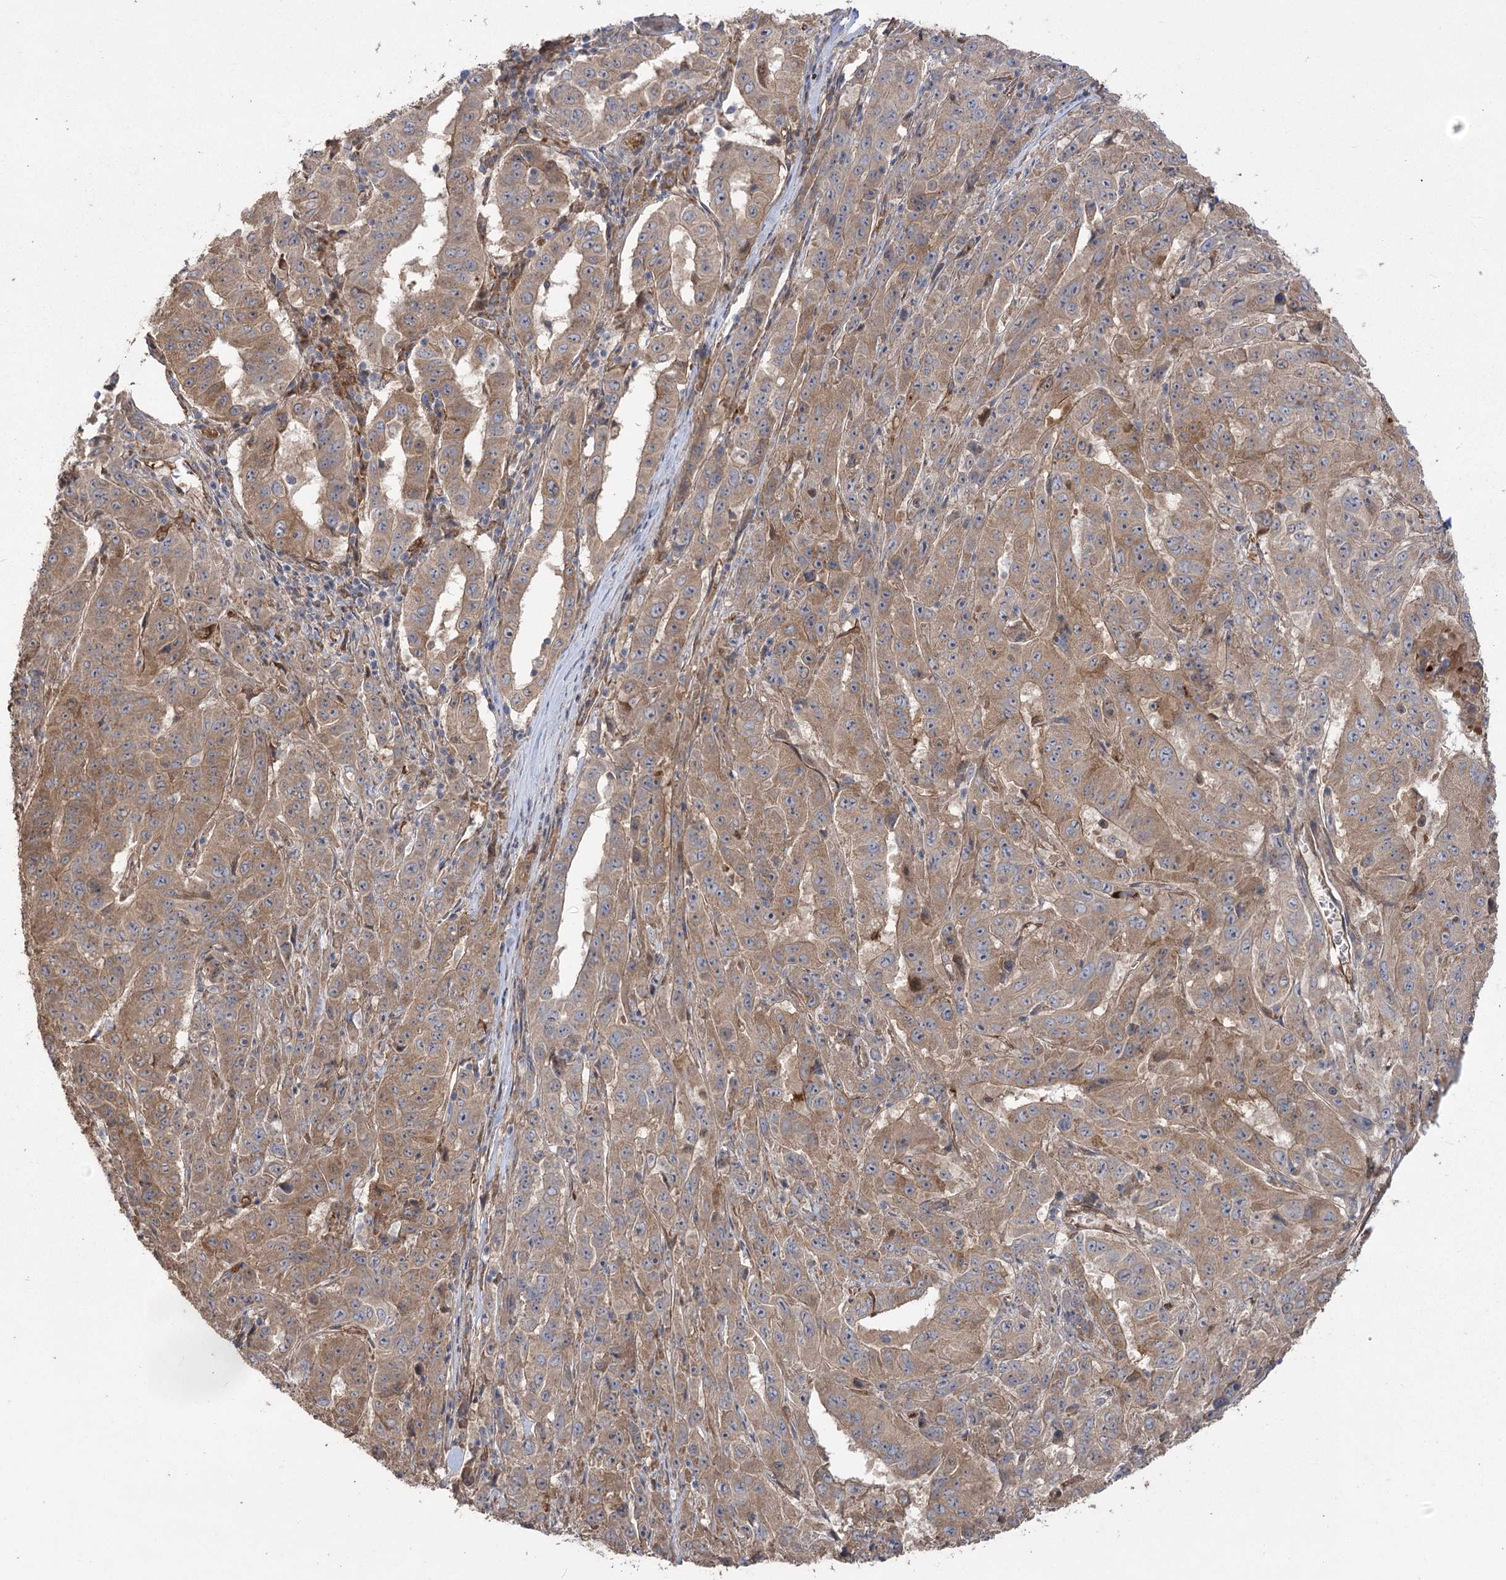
{"staining": {"intensity": "moderate", "quantity": ">75%", "location": "cytoplasmic/membranous"}, "tissue": "pancreatic cancer", "cell_type": "Tumor cells", "image_type": "cancer", "snomed": [{"axis": "morphology", "description": "Adenocarcinoma, NOS"}, {"axis": "topography", "description": "Pancreas"}], "caption": "IHC of adenocarcinoma (pancreatic) shows medium levels of moderate cytoplasmic/membranous staining in approximately >75% of tumor cells.", "gene": "RIN2", "patient": {"sex": "male", "age": 63}}